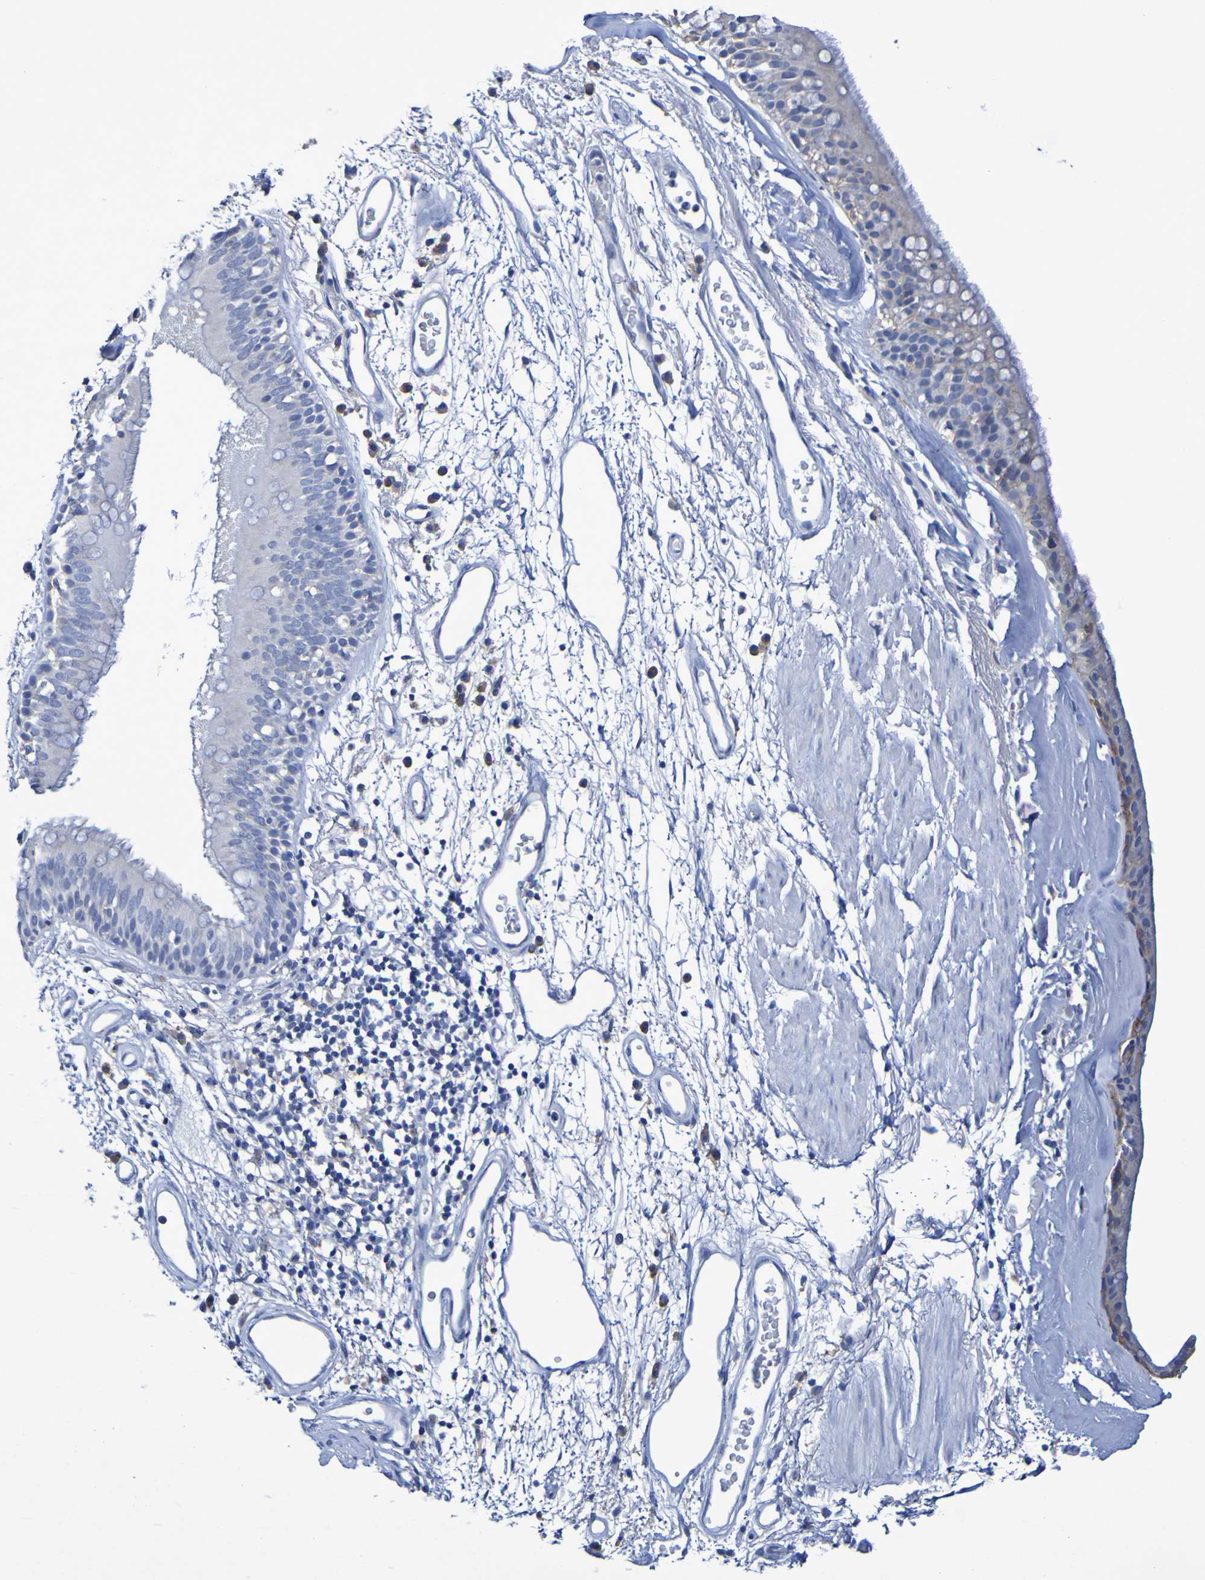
{"staining": {"intensity": "negative", "quantity": "none", "location": "none"}, "tissue": "bronchus", "cell_type": "Respiratory epithelial cells", "image_type": "normal", "snomed": [{"axis": "morphology", "description": "Normal tissue, NOS"}, {"axis": "morphology", "description": "Adenocarcinoma, NOS"}, {"axis": "topography", "description": "Bronchus"}, {"axis": "topography", "description": "Lung"}], "caption": "A high-resolution micrograph shows IHC staining of normal bronchus, which shows no significant staining in respiratory epithelial cells.", "gene": "SLC3A2", "patient": {"sex": "female", "age": 54}}